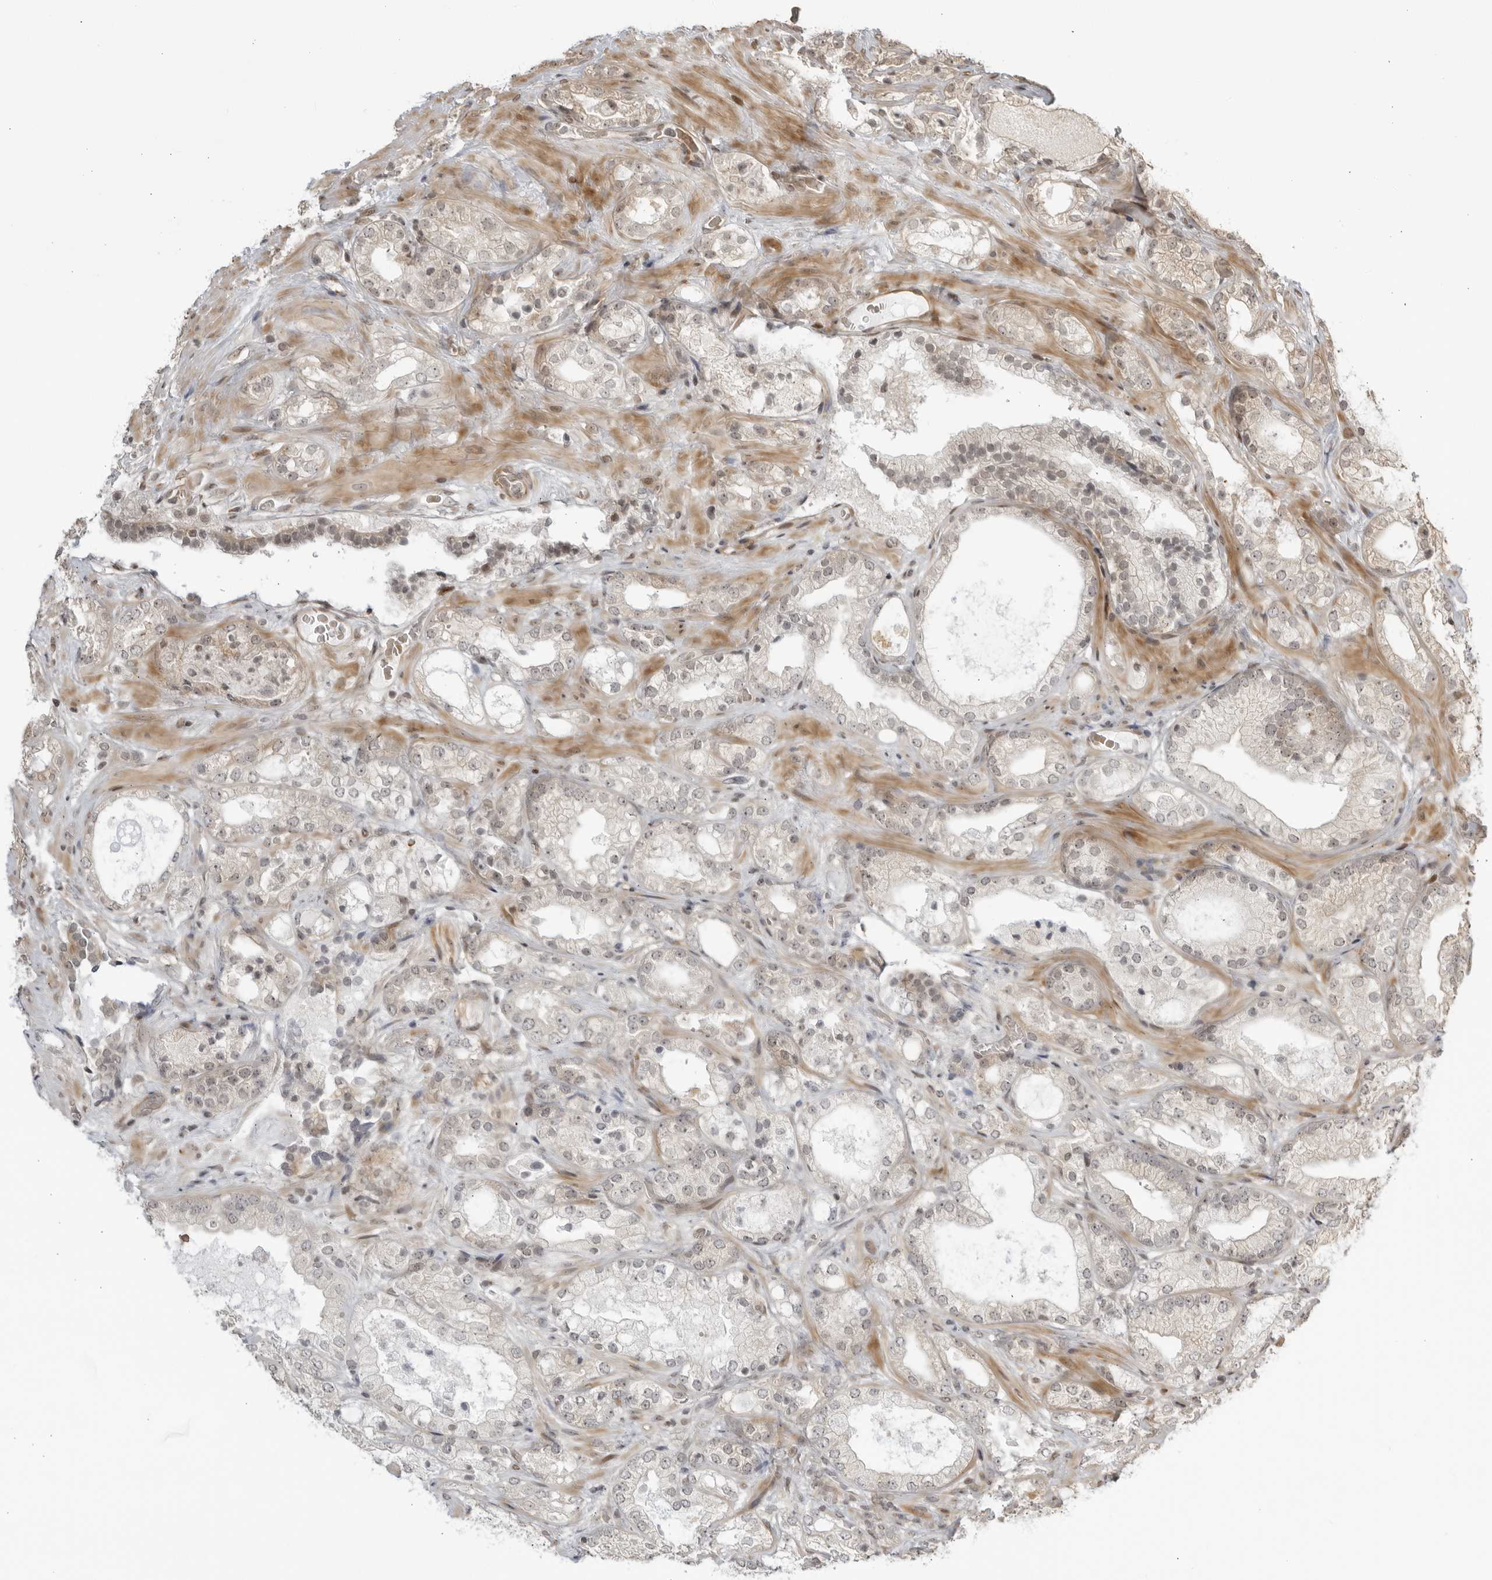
{"staining": {"intensity": "negative", "quantity": "none", "location": "none"}, "tissue": "prostate cancer", "cell_type": "Tumor cells", "image_type": "cancer", "snomed": [{"axis": "morphology", "description": "Adenocarcinoma, High grade"}, {"axis": "topography", "description": "Prostate"}], "caption": "Tumor cells show no significant positivity in prostate adenocarcinoma (high-grade).", "gene": "TCF21", "patient": {"sex": "male", "age": 58}}